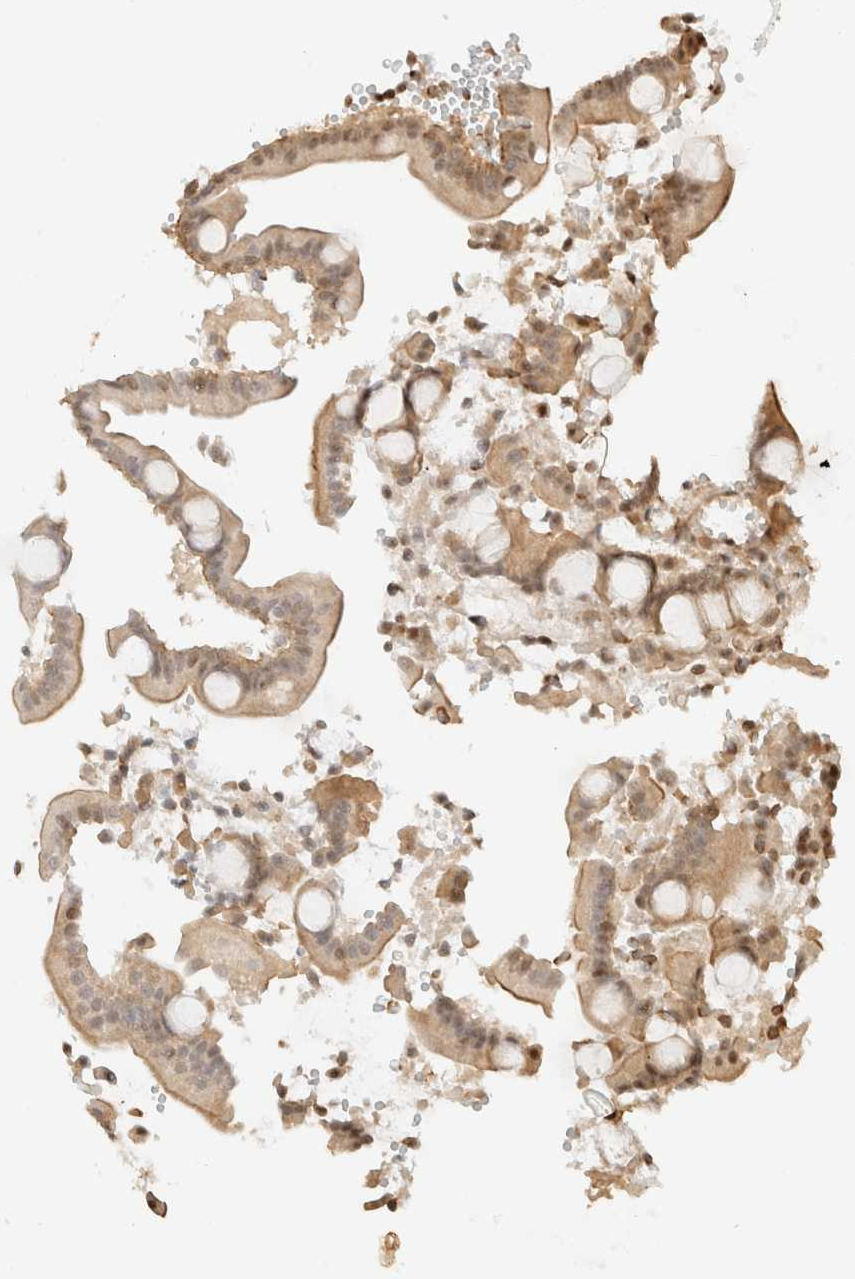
{"staining": {"intensity": "moderate", "quantity": "25%-75%", "location": "cytoplasmic/membranous,nuclear"}, "tissue": "duodenum", "cell_type": "Glandular cells", "image_type": "normal", "snomed": [{"axis": "morphology", "description": "Normal tissue, NOS"}, {"axis": "topography", "description": "Duodenum"}], "caption": "This histopathology image reveals immunohistochemistry (IHC) staining of normal human duodenum, with medium moderate cytoplasmic/membranous,nuclear expression in approximately 25%-75% of glandular cells.", "gene": "ARID5A", "patient": {"sex": "male", "age": 54}}